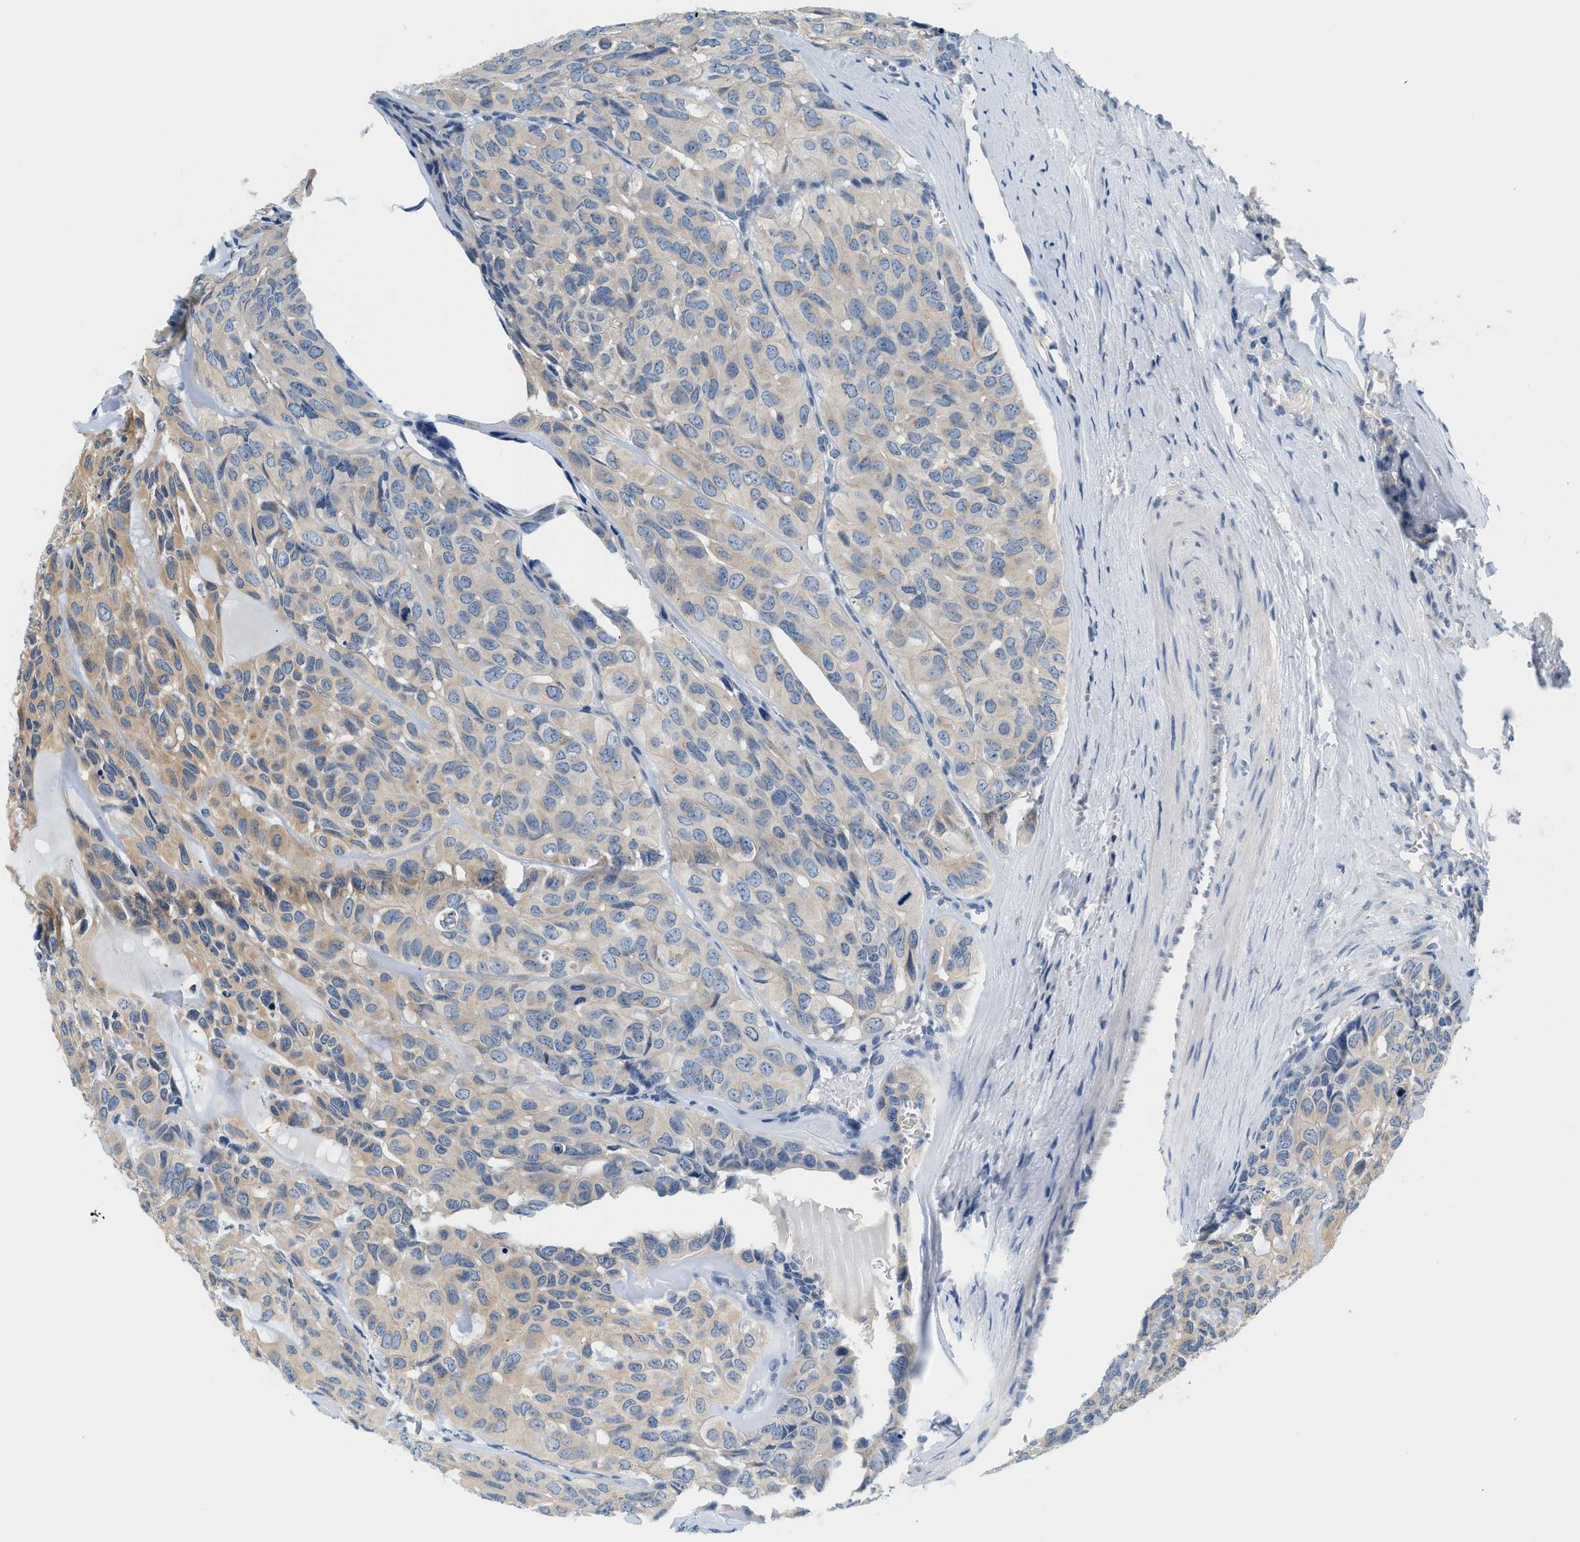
{"staining": {"intensity": "weak", "quantity": "25%-75%", "location": "cytoplasmic/membranous"}, "tissue": "head and neck cancer", "cell_type": "Tumor cells", "image_type": "cancer", "snomed": [{"axis": "morphology", "description": "Adenocarcinoma, NOS"}, {"axis": "topography", "description": "Salivary gland, NOS"}, {"axis": "topography", "description": "Head-Neck"}], "caption": "Adenocarcinoma (head and neck) stained with immunohistochemistry (IHC) reveals weak cytoplasmic/membranous staining in about 25%-75% of tumor cells.", "gene": "SLC35E1", "patient": {"sex": "female", "age": 76}}